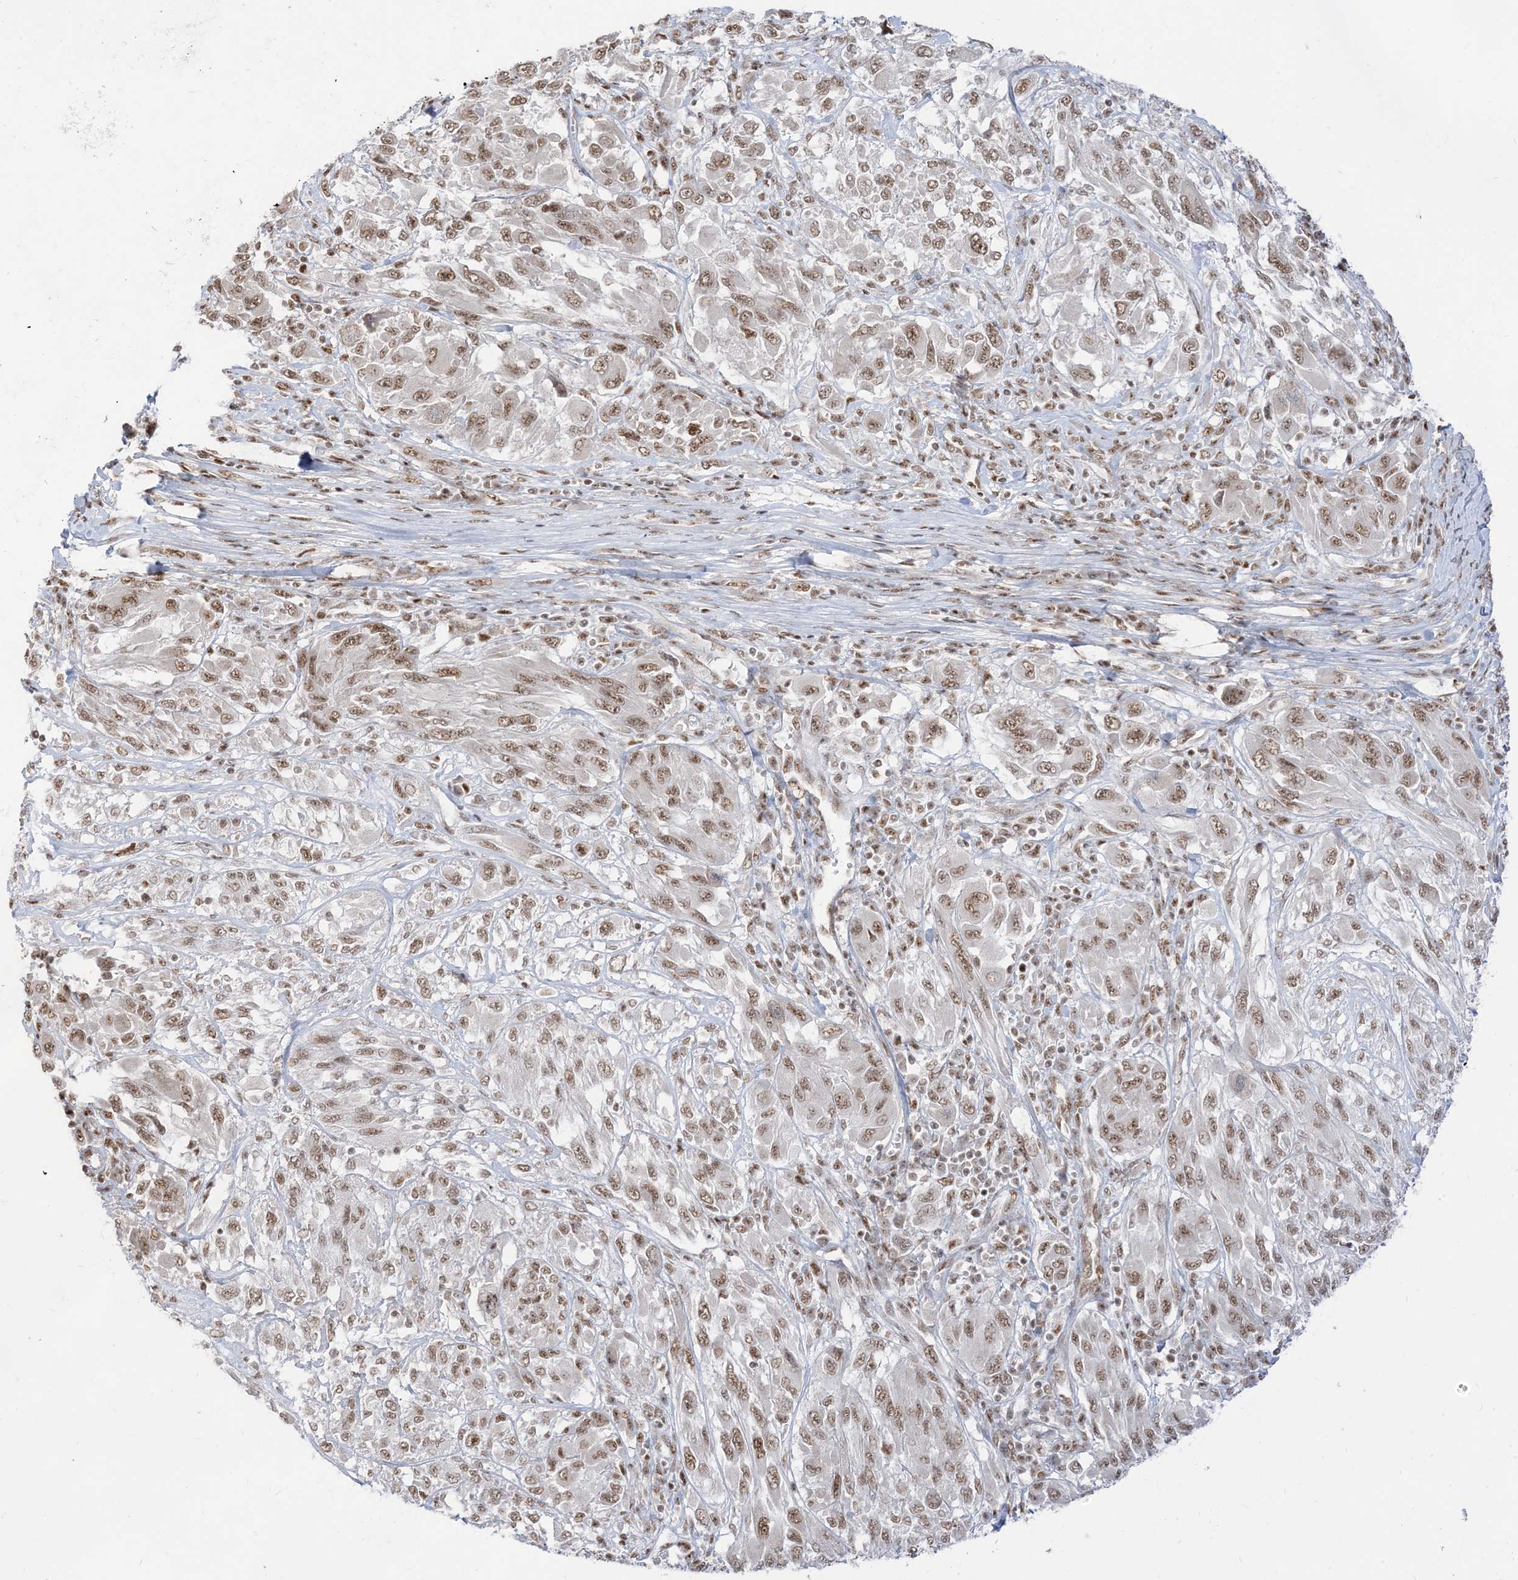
{"staining": {"intensity": "weak", "quantity": ">75%", "location": "nuclear"}, "tissue": "melanoma", "cell_type": "Tumor cells", "image_type": "cancer", "snomed": [{"axis": "morphology", "description": "Malignant melanoma, NOS"}, {"axis": "topography", "description": "Skin"}], "caption": "The histopathology image demonstrates immunohistochemical staining of melanoma. There is weak nuclear staining is identified in about >75% of tumor cells.", "gene": "ARGLU1", "patient": {"sex": "female", "age": 91}}